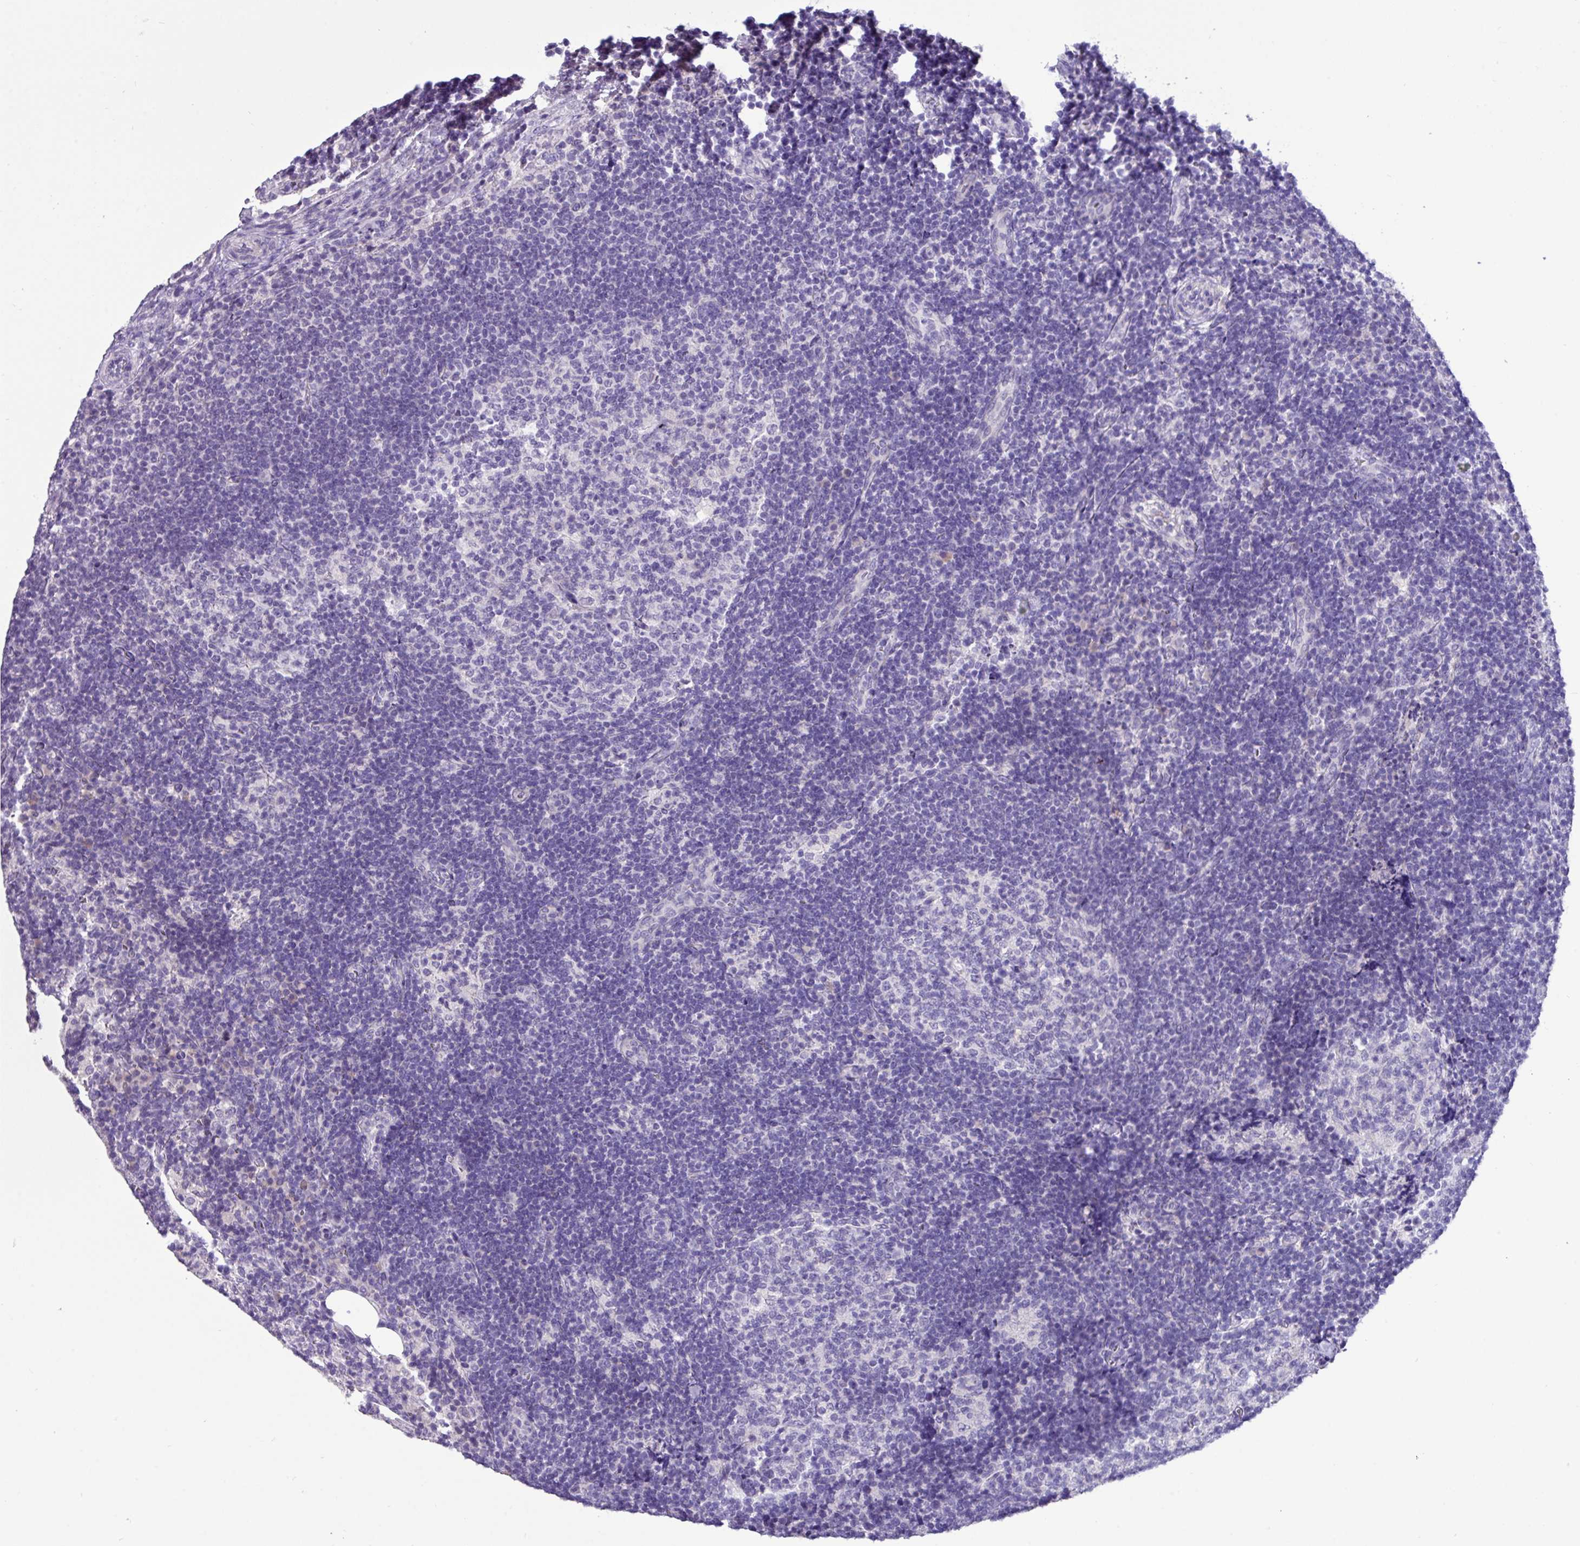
{"staining": {"intensity": "negative", "quantity": "none", "location": "none"}, "tissue": "lymph node", "cell_type": "Germinal center cells", "image_type": "normal", "snomed": [{"axis": "morphology", "description": "Normal tissue, NOS"}, {"axis": "topography", "description": "Lymph node"}], "caption": "Micrograph shows no protein expression in germinal center cells of normal lymph node.", "gene": "EPCAM", "patient": {"sex": "female", "age": 31}}